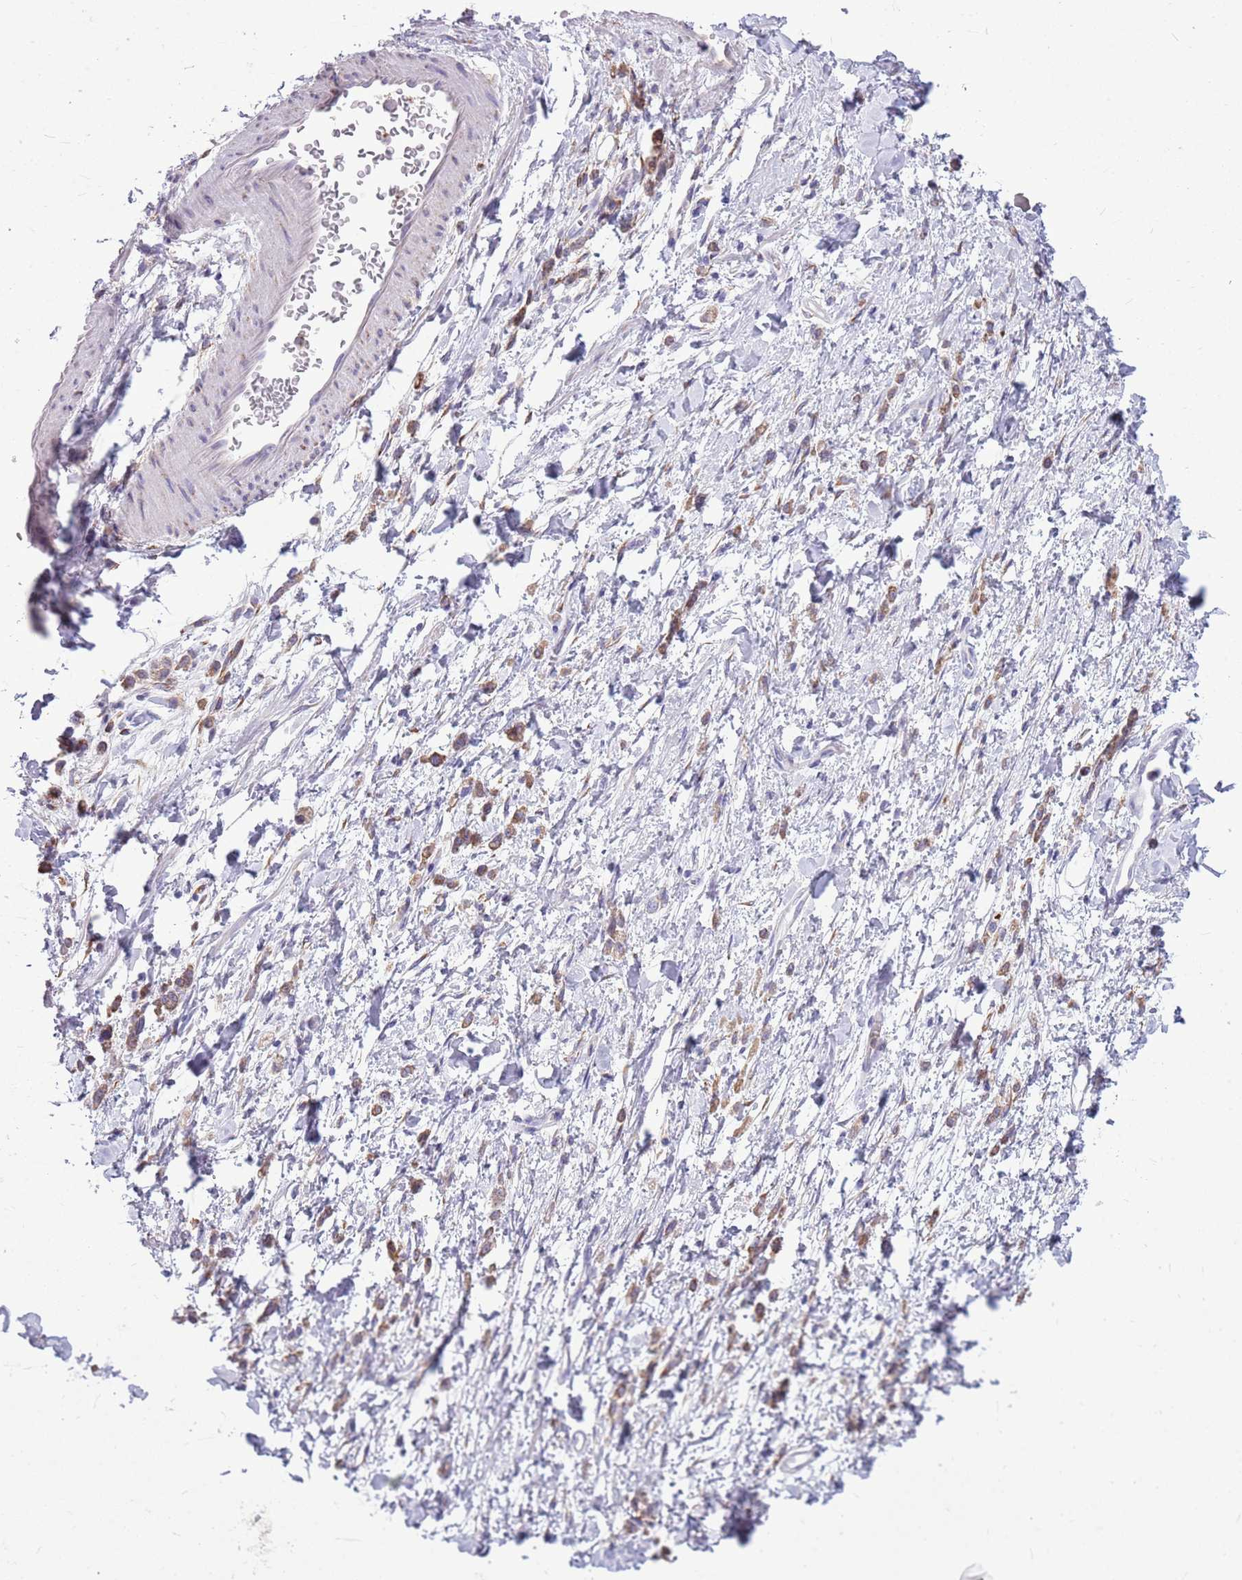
{"staining": {"intensity": "weak", "quantity": "25%-75%", "location": "cytoplasmic/membranous"}, "tissue": "stomach cancer", "cell_type": "Tumor cells", "image_type": "cancer", "snomed": [{"axis": "morphology", "description": "Adenocarcinoma, NOS"}, {"axis": "topography", "description": "Stomach"}], "caption": "Stomach cancer was stained to show a protein in brown. There is low levels of weak cytoplasmic/membranous expression in approximately 25%-75% of tumor cells.", "gene": "KCTD19", "patient": {"sex": "female", "age": 60}}